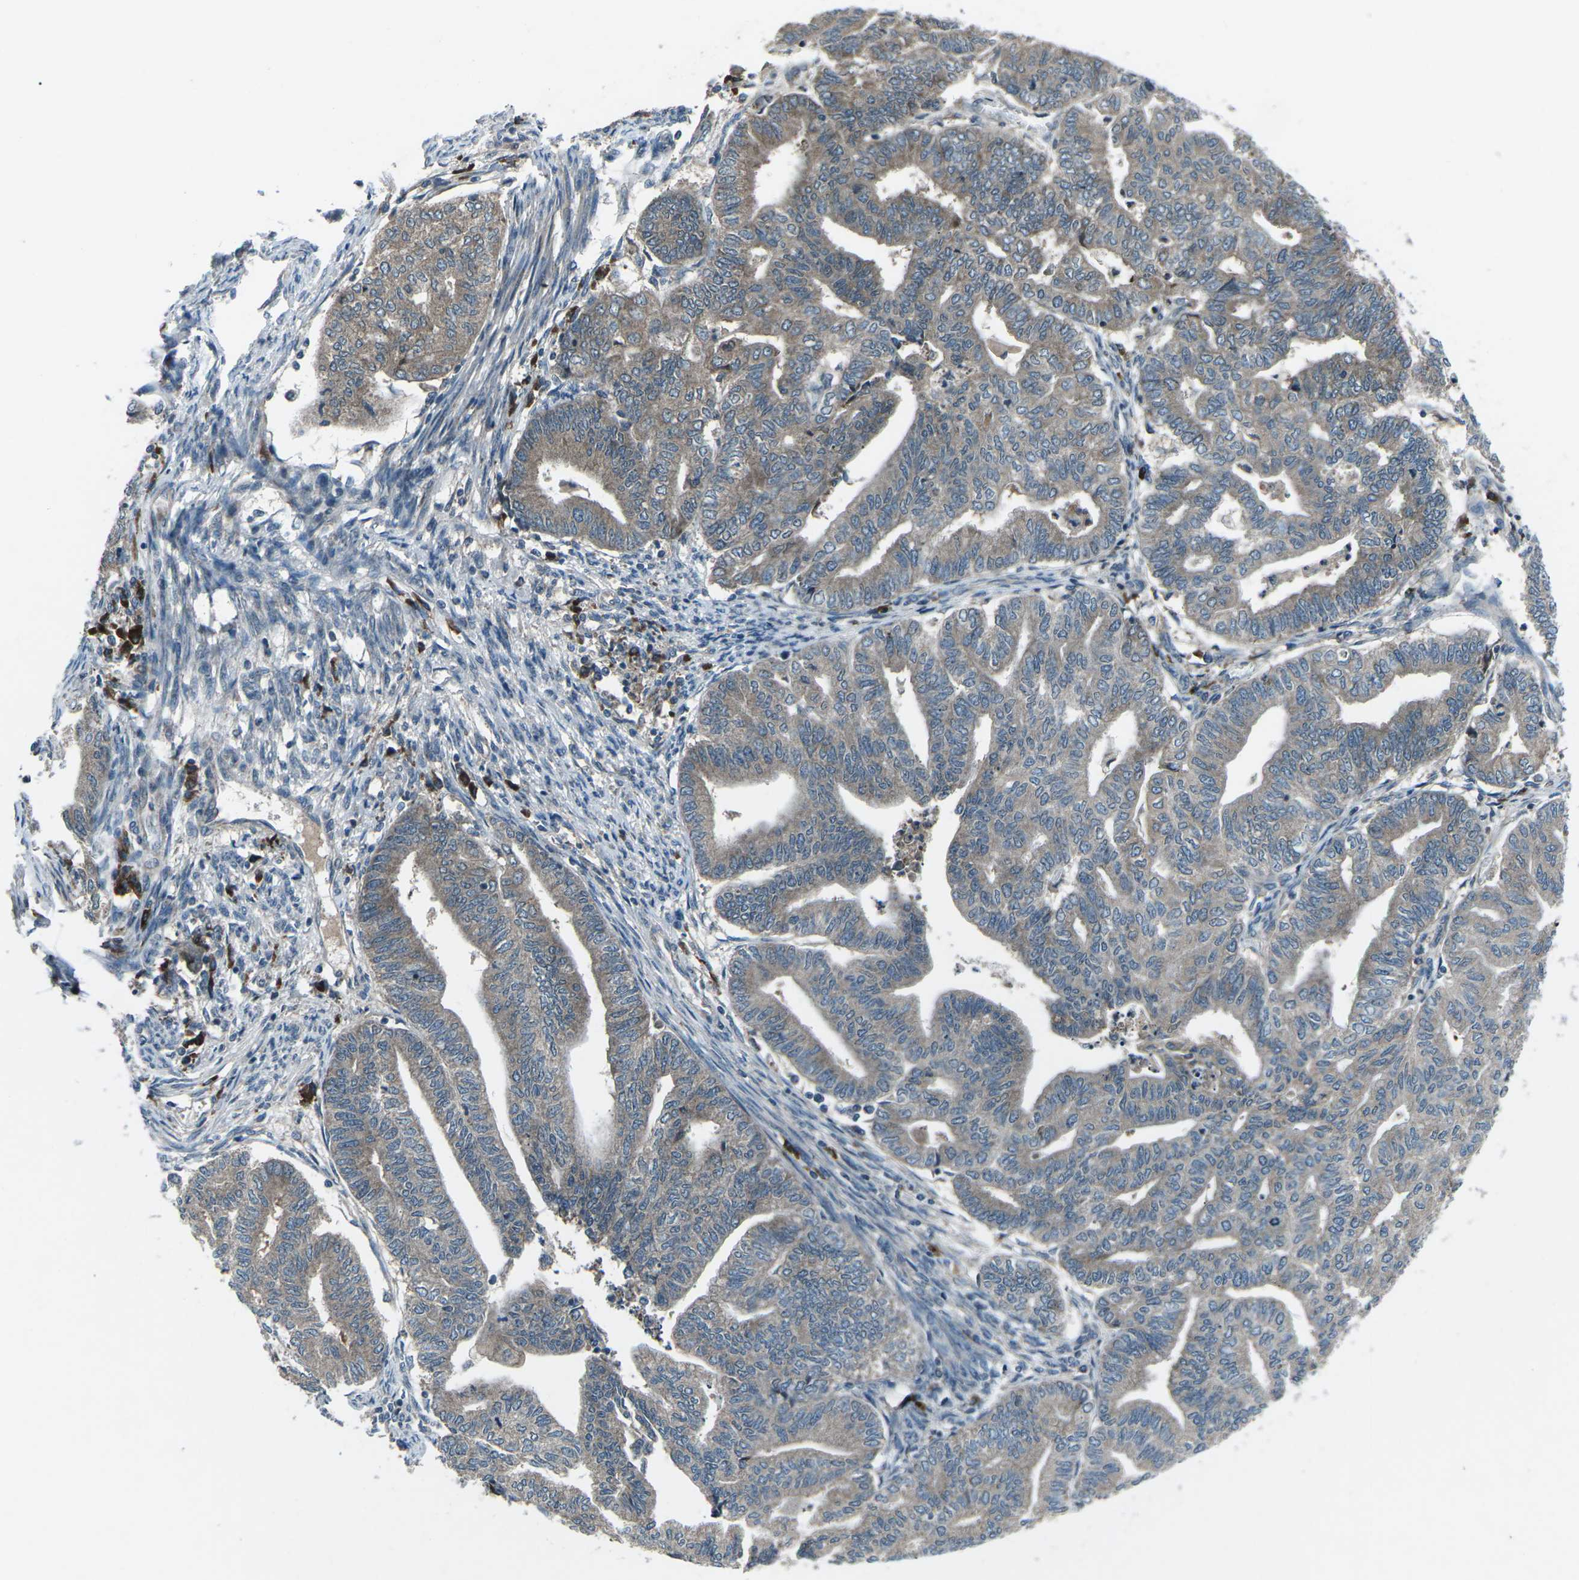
{"staining": {"intensity": "weak", "quantity": "25%-75%", "location": "cytoplasmic/membranous"}, "tissue": "endometrial cancer", "cell_type": "Tumor cells", "image_type": "cancer", "snomed": [{"axis": "morphology", "description": "Adenocarcinoma, NOS"}, {"axis": "topography", "description": "Endometrium"}], "caption": "Protein staining demonstrates weak cytoplasmic/membranous staining in approximately 25%-75% of tumor cells in endometrial cancer (adenocarcinoma).", "gene": "CDK16", "patient": {"sex": "female", "age": 79}}